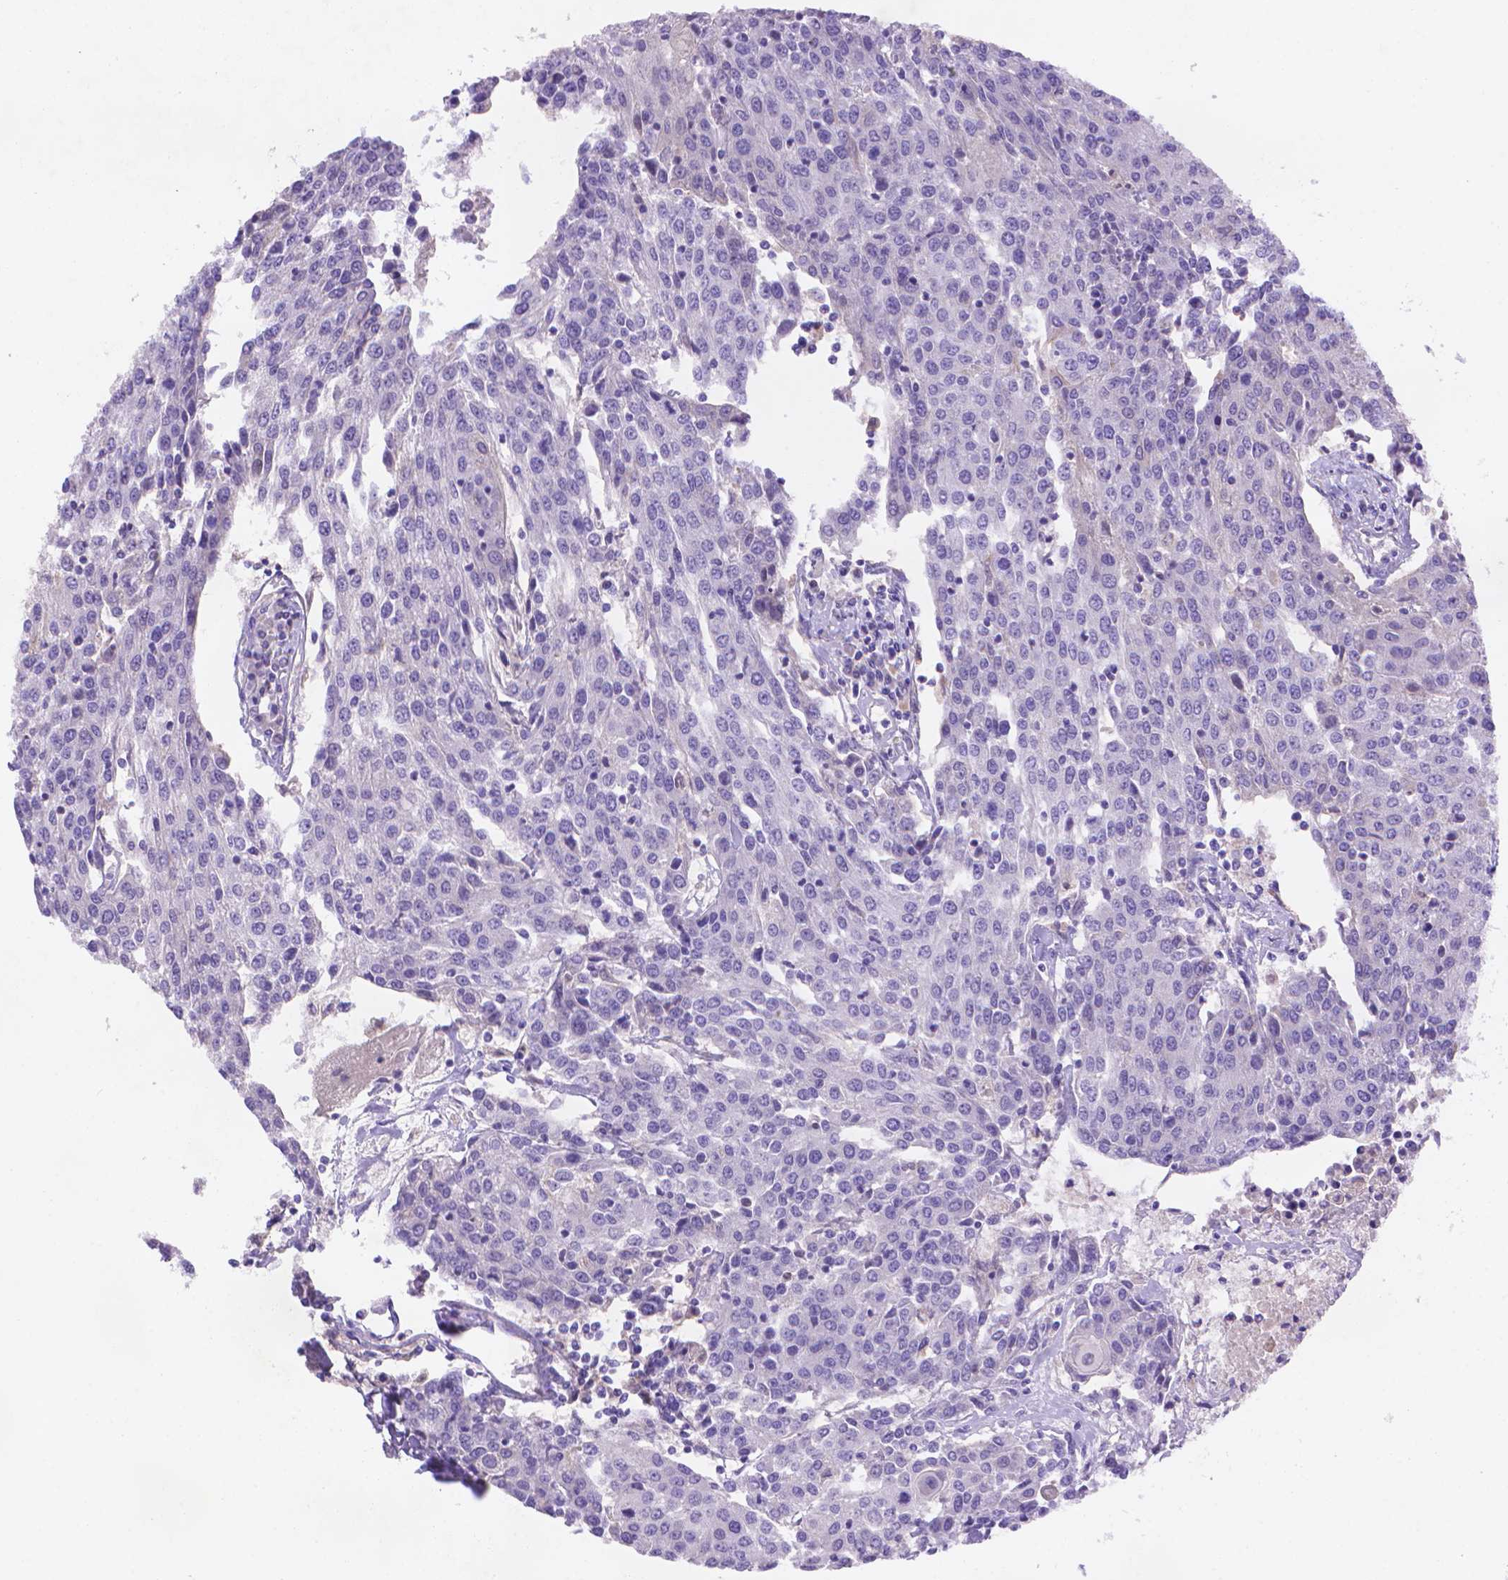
{"staining": {"intensity": "negative", "quantity": "none", "location": "none"}, "tissue": "urothelial cancer", "cell_type": "Tumor cells", "image_type": "cancer", "snomed": [{"axis": "morphology", "description": "Urothelial carcinoma, High grade"}, {"axis": "topography", "description": "Urinary bladder"}], "caption": "Micrograph shows no protein staining in tumor cells of urothelial cancer tissue.", "gene": "FGD2", "patient": {"sex": "female", "age": 85}}